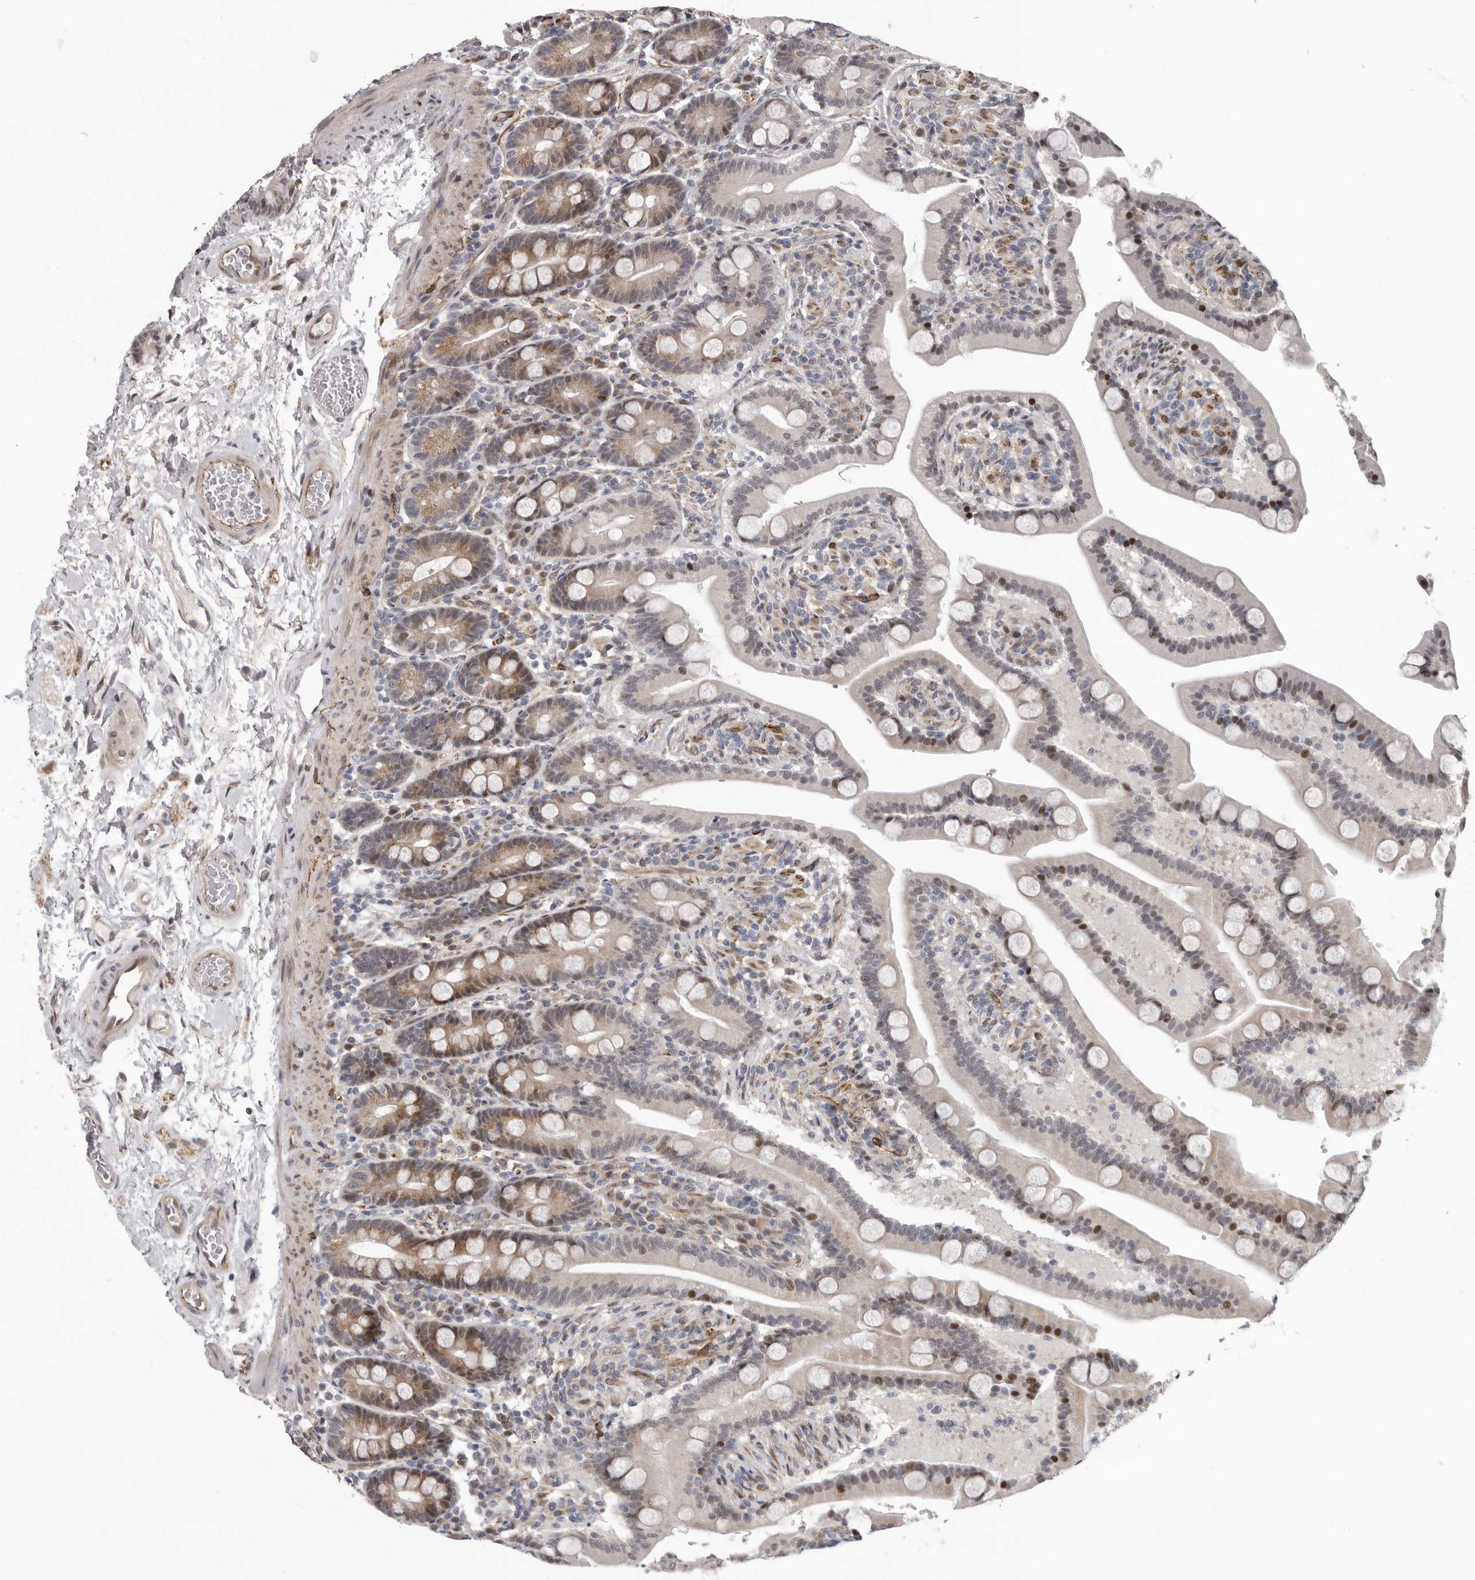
{"staining": {"intensity": "moderate", "quantity": "25%-75%", "location": "cytoplasmic/membranous,nuclear"}, "tissue": "duodenum", "cell_type": "Glandular cells", "image_type": "normal", "snomed": [{"axis": "morphology", "description": "Normal tissue, NOS"}, {"axis": "topography", "description": "Duodenum"}], "caption": "A brown stain highlights moderate cytoplasmic/membranous,nuclear staining of a protein in glandular cells of unremarkable human duodenum. Ihc stains the protein in brown and the nuclei are stained blue.", "gene": "RALGPS2", "patient": {"sex": "male", "age": 54}}